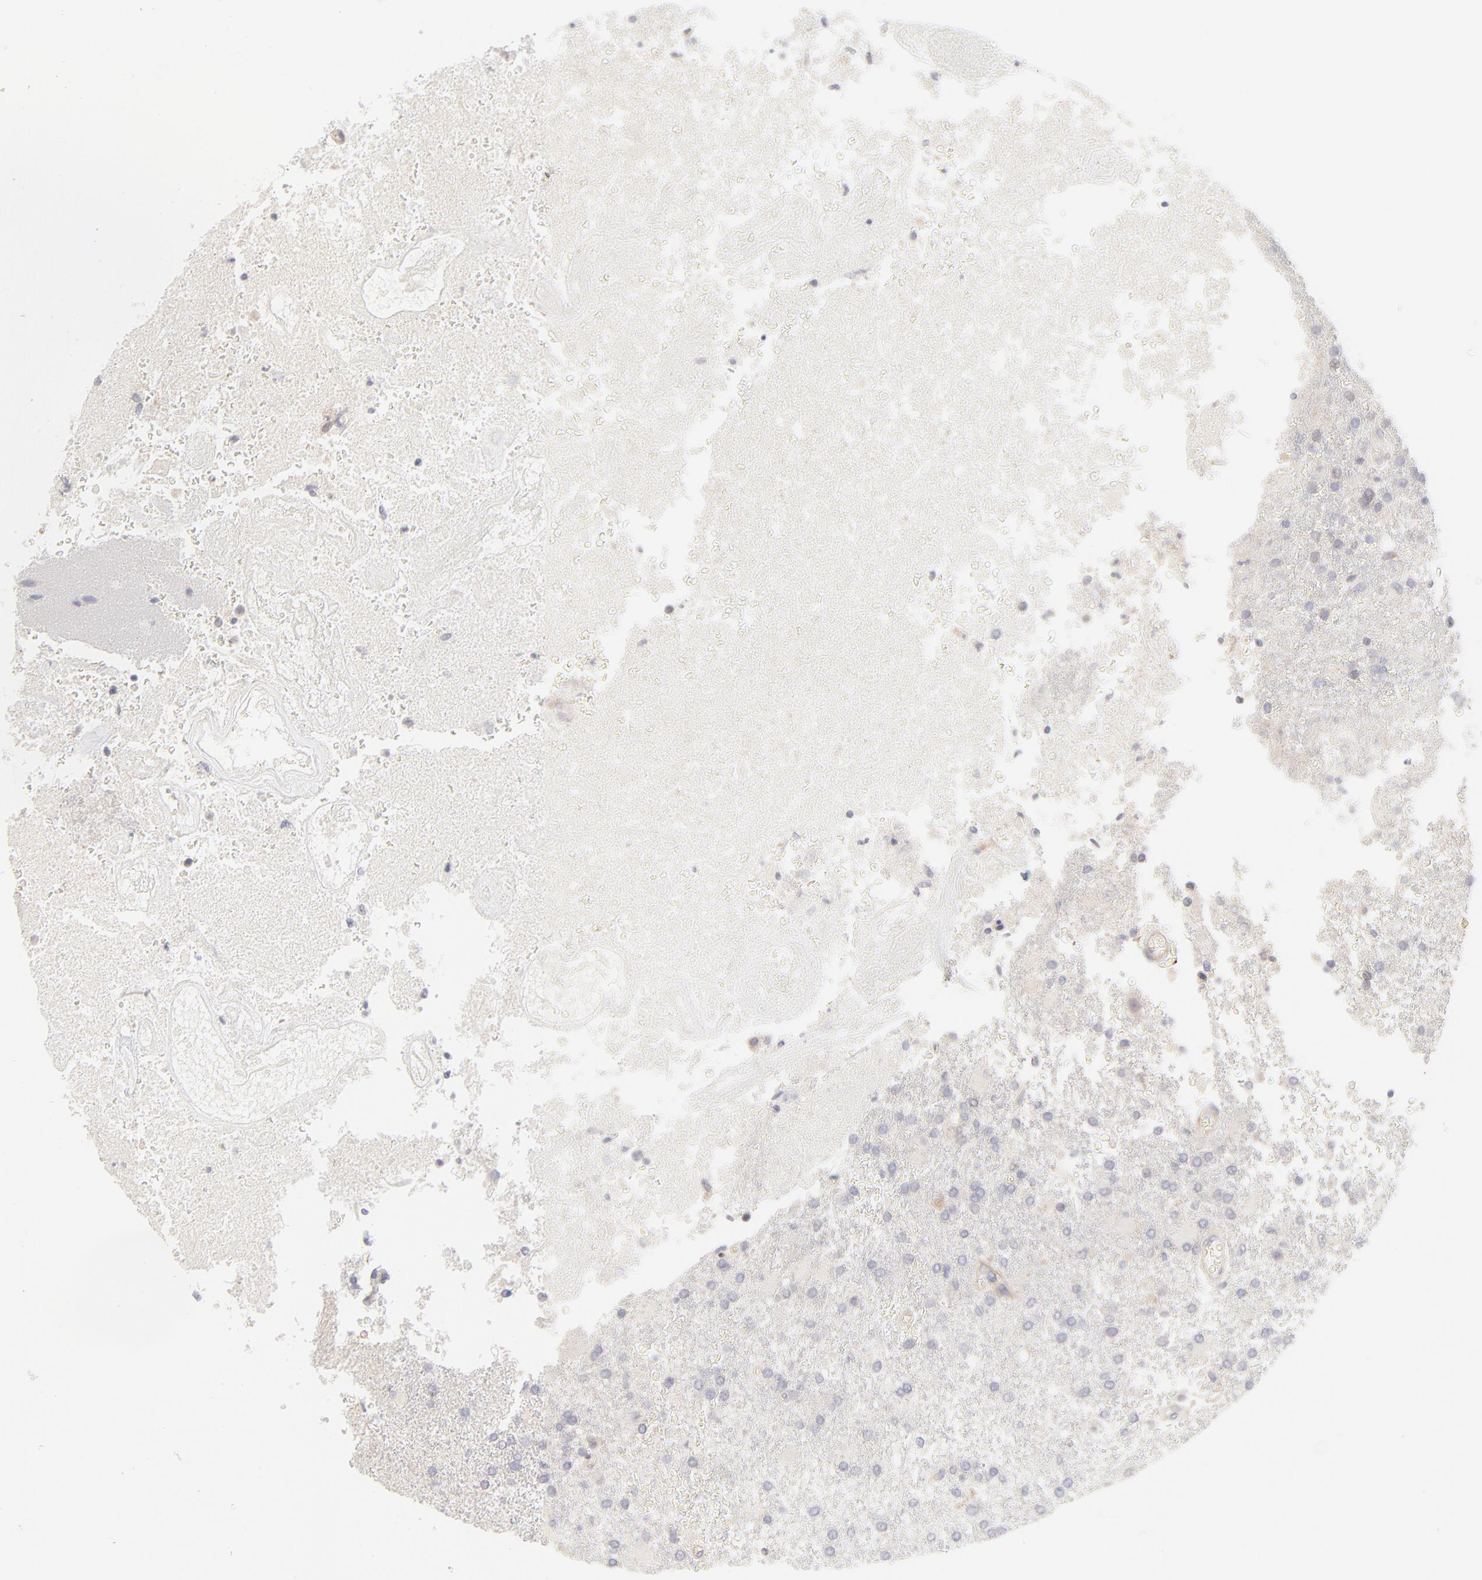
{"staining": {"intensity": "negative", "quantity": "none", "location": "none"}, "tissue": "glioma", "cell_type": "Tumor cells", "image_type": "cancer", "snomed": [{"axis": "morphology", "description": "Glioma, malignant, High grade"}, {"axis": "topography", "description": "Cerebral cortex"}], "caption": "Image shows no significant protein expression in tumor cells of malignant high-grade glioma.", "gene": "ELF3", "patient": {"sex": "male", "age": 79}}